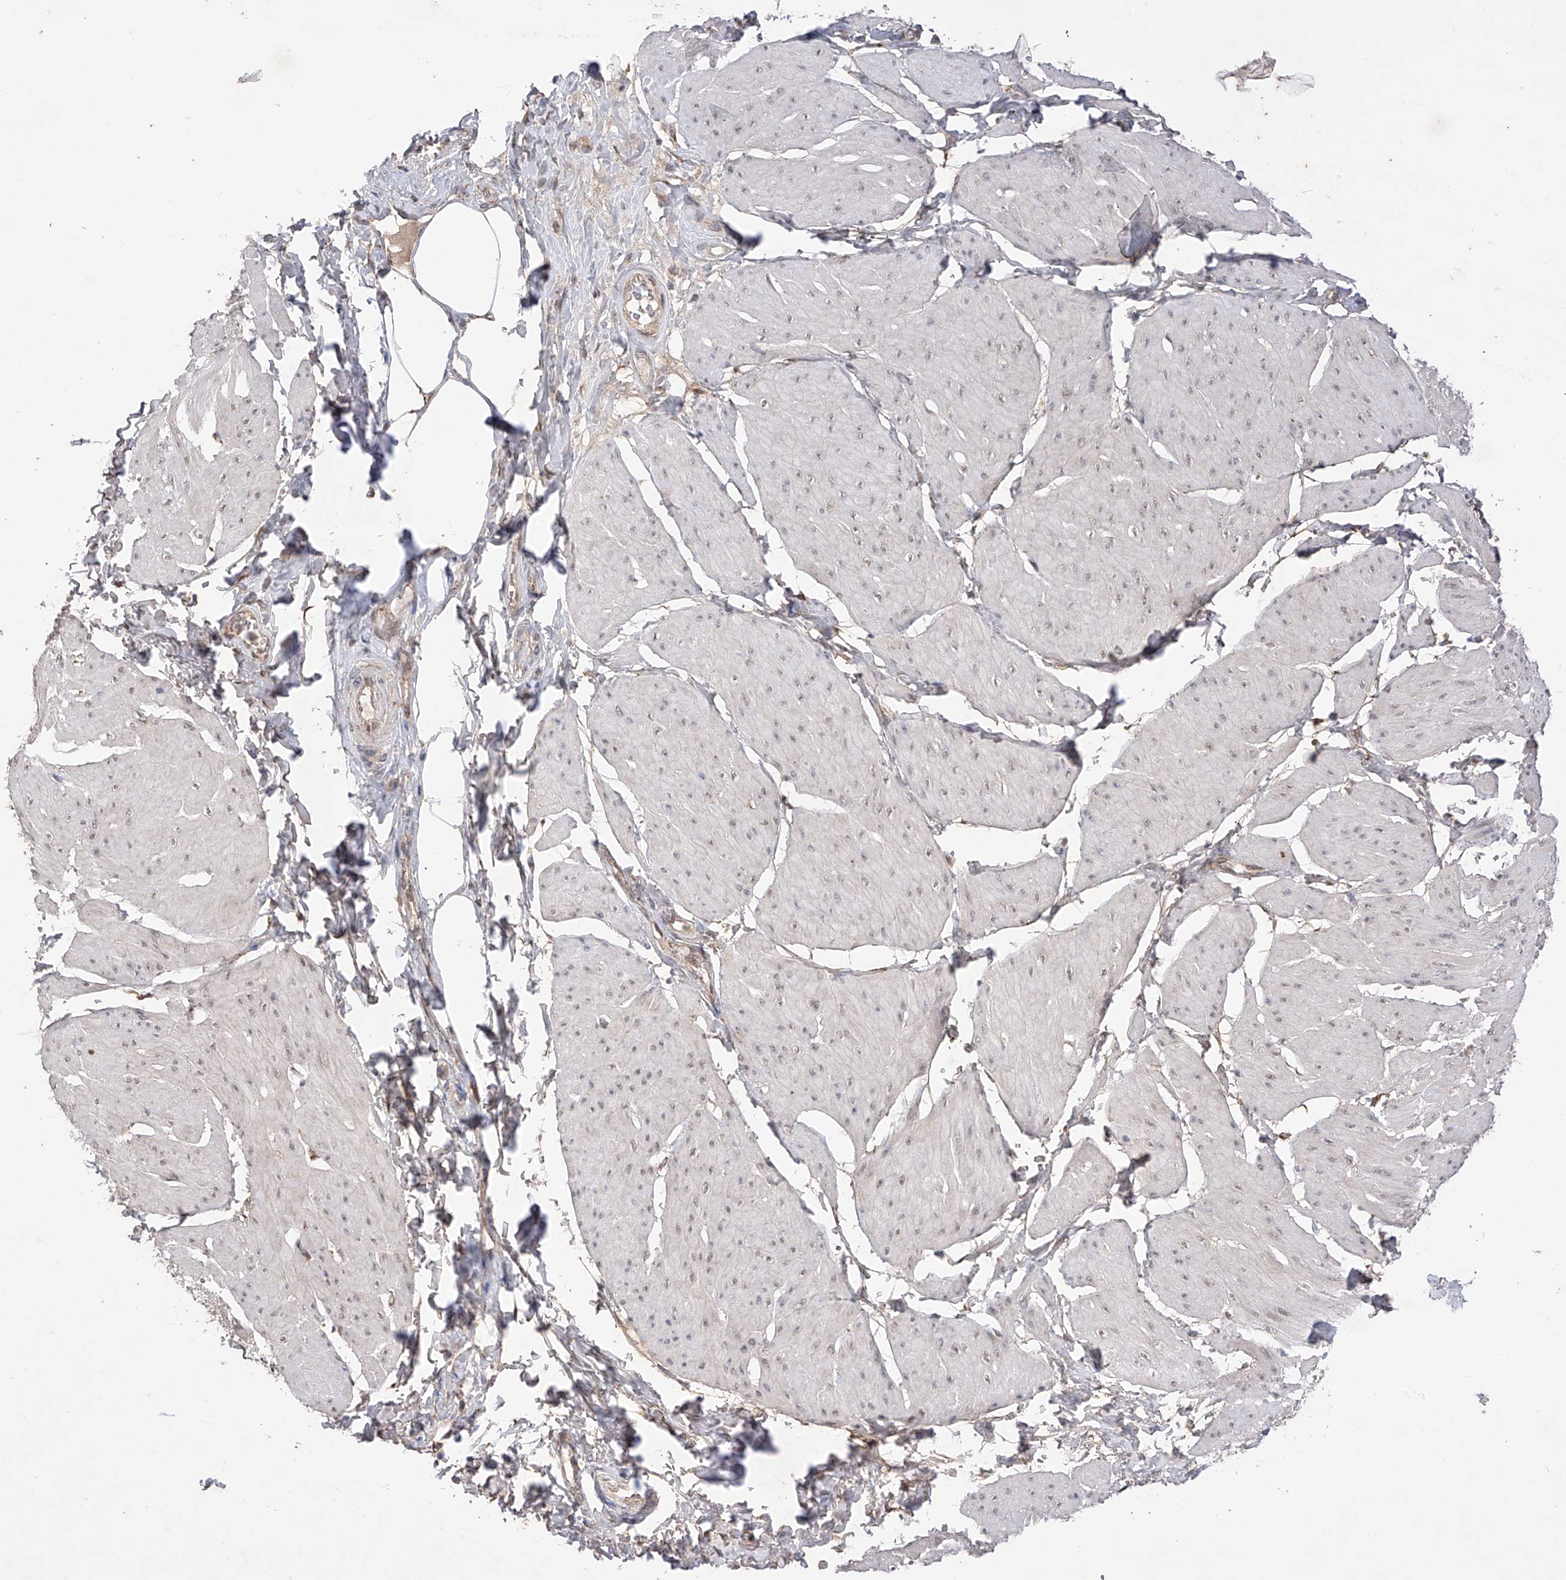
{"staining": {"intensity": "negative", "quantity": "none", "location": "none"}, "tissue": "smooth muscle", "cell_type": "Smooth muscle cells", "image_type": "normal", "snomed": [{"axis": "morphology", "description": "Urothelial carcinoma, High grade"}, {"axis": "topography", "description": "Urinary bladder"}], "caption": "The image shows no significant expression in smooth muscle cells of smooth muscle. (Stains: DAB immunohistochemistry with hematoxylin counter stain, Microscopy: brightfield microscopy at high magnification).", "gene": "SDHAF4", "patient": {"sex": "male", "age": 46}}